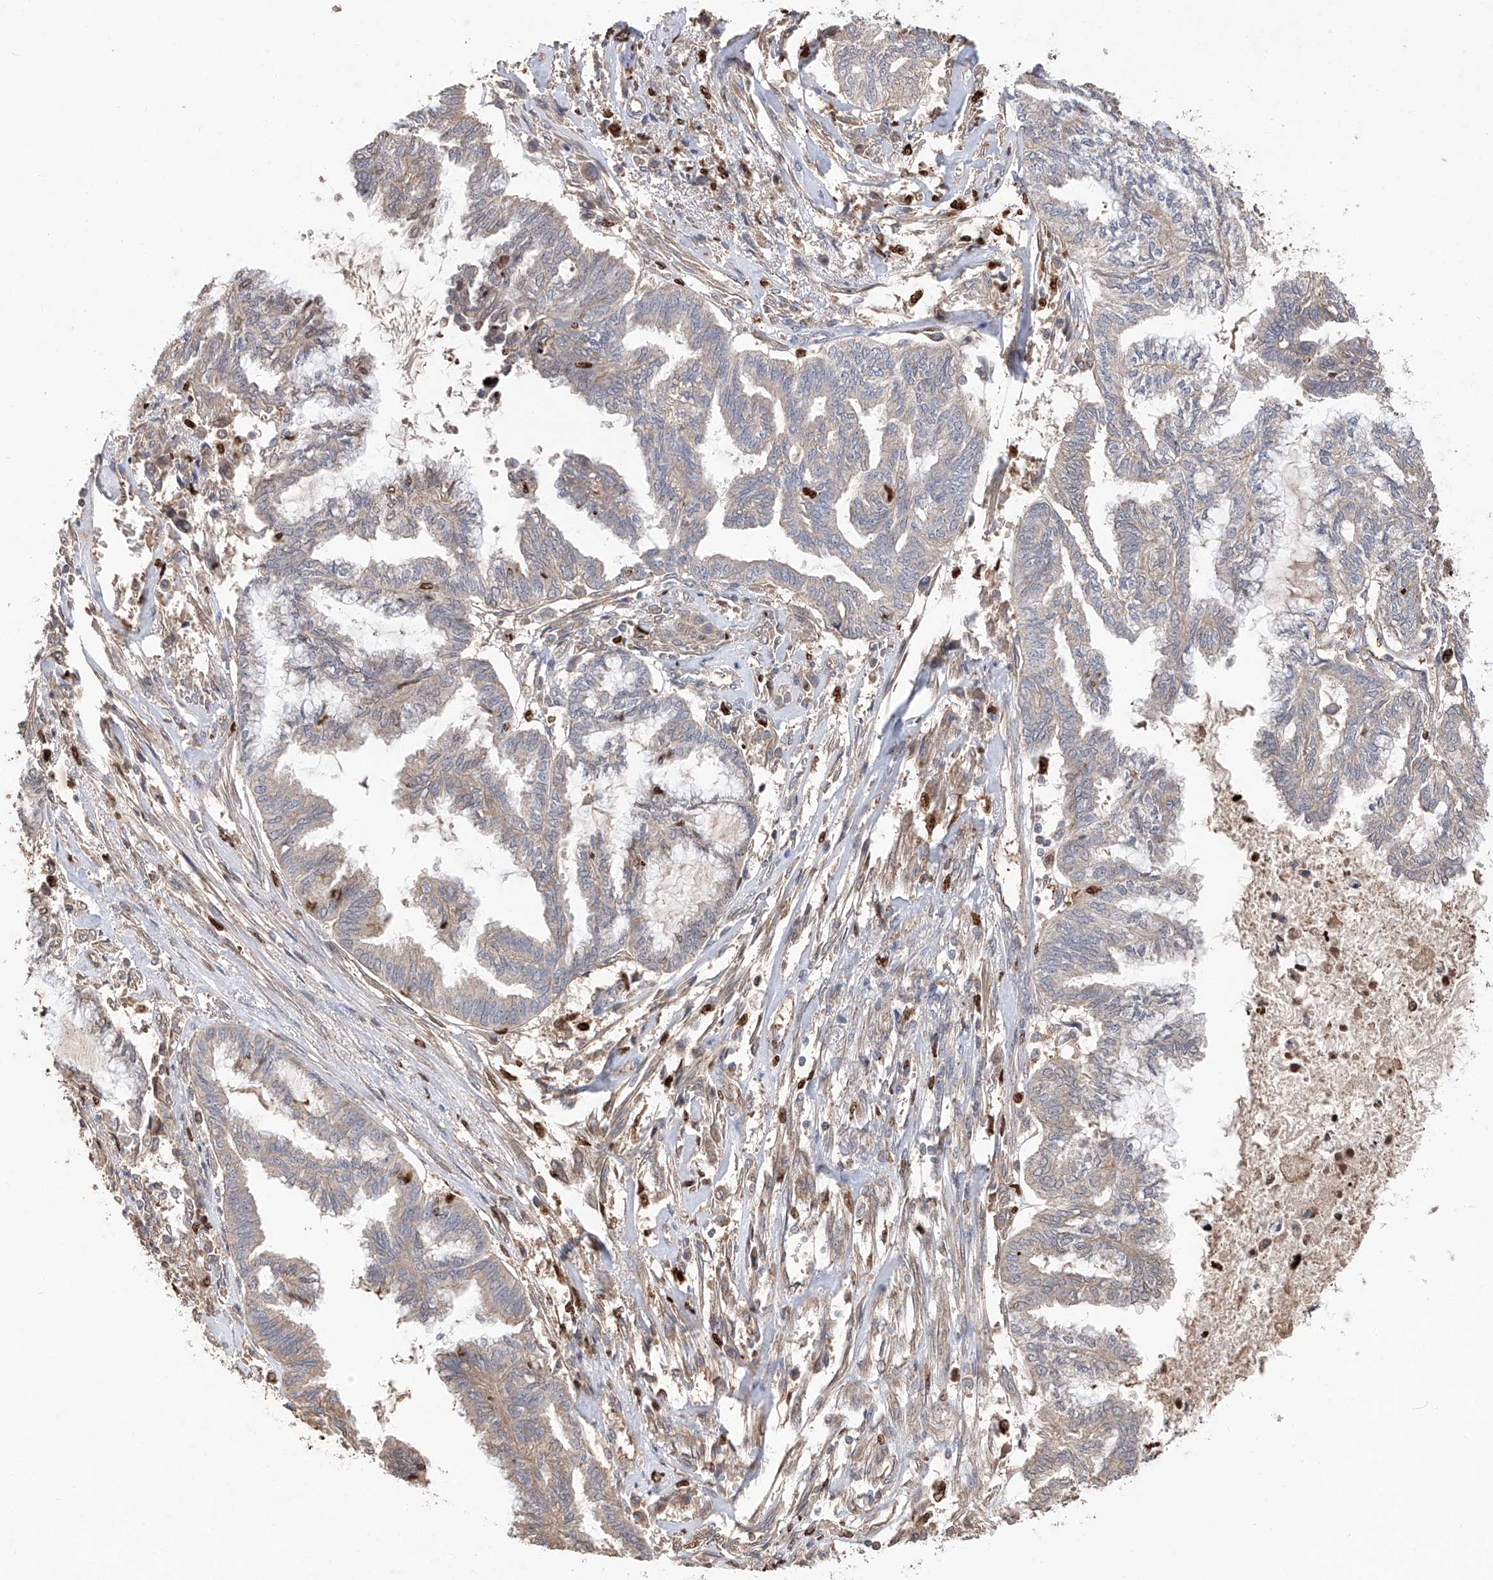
{"staining": {"intensity": "weak", "quantity": "<25%", "location": "cytoplasmic/membranous"}, "tissue": "endometrial cancer", "cell_type": "Tumor cells", "image_type": "cancer", "snomed": [{"axis": "morphology", "description": "Adenocarcinoma, NOS"}, {"axis": "topography", "description": "Endometrium"}], "caption": "The immunohistochemistry image has no significant staining in tumor cells of adenocarcinoma (endometrial) tissue.", "gene": "EDN1", "patient": {"sex": "female", "age": 86}}